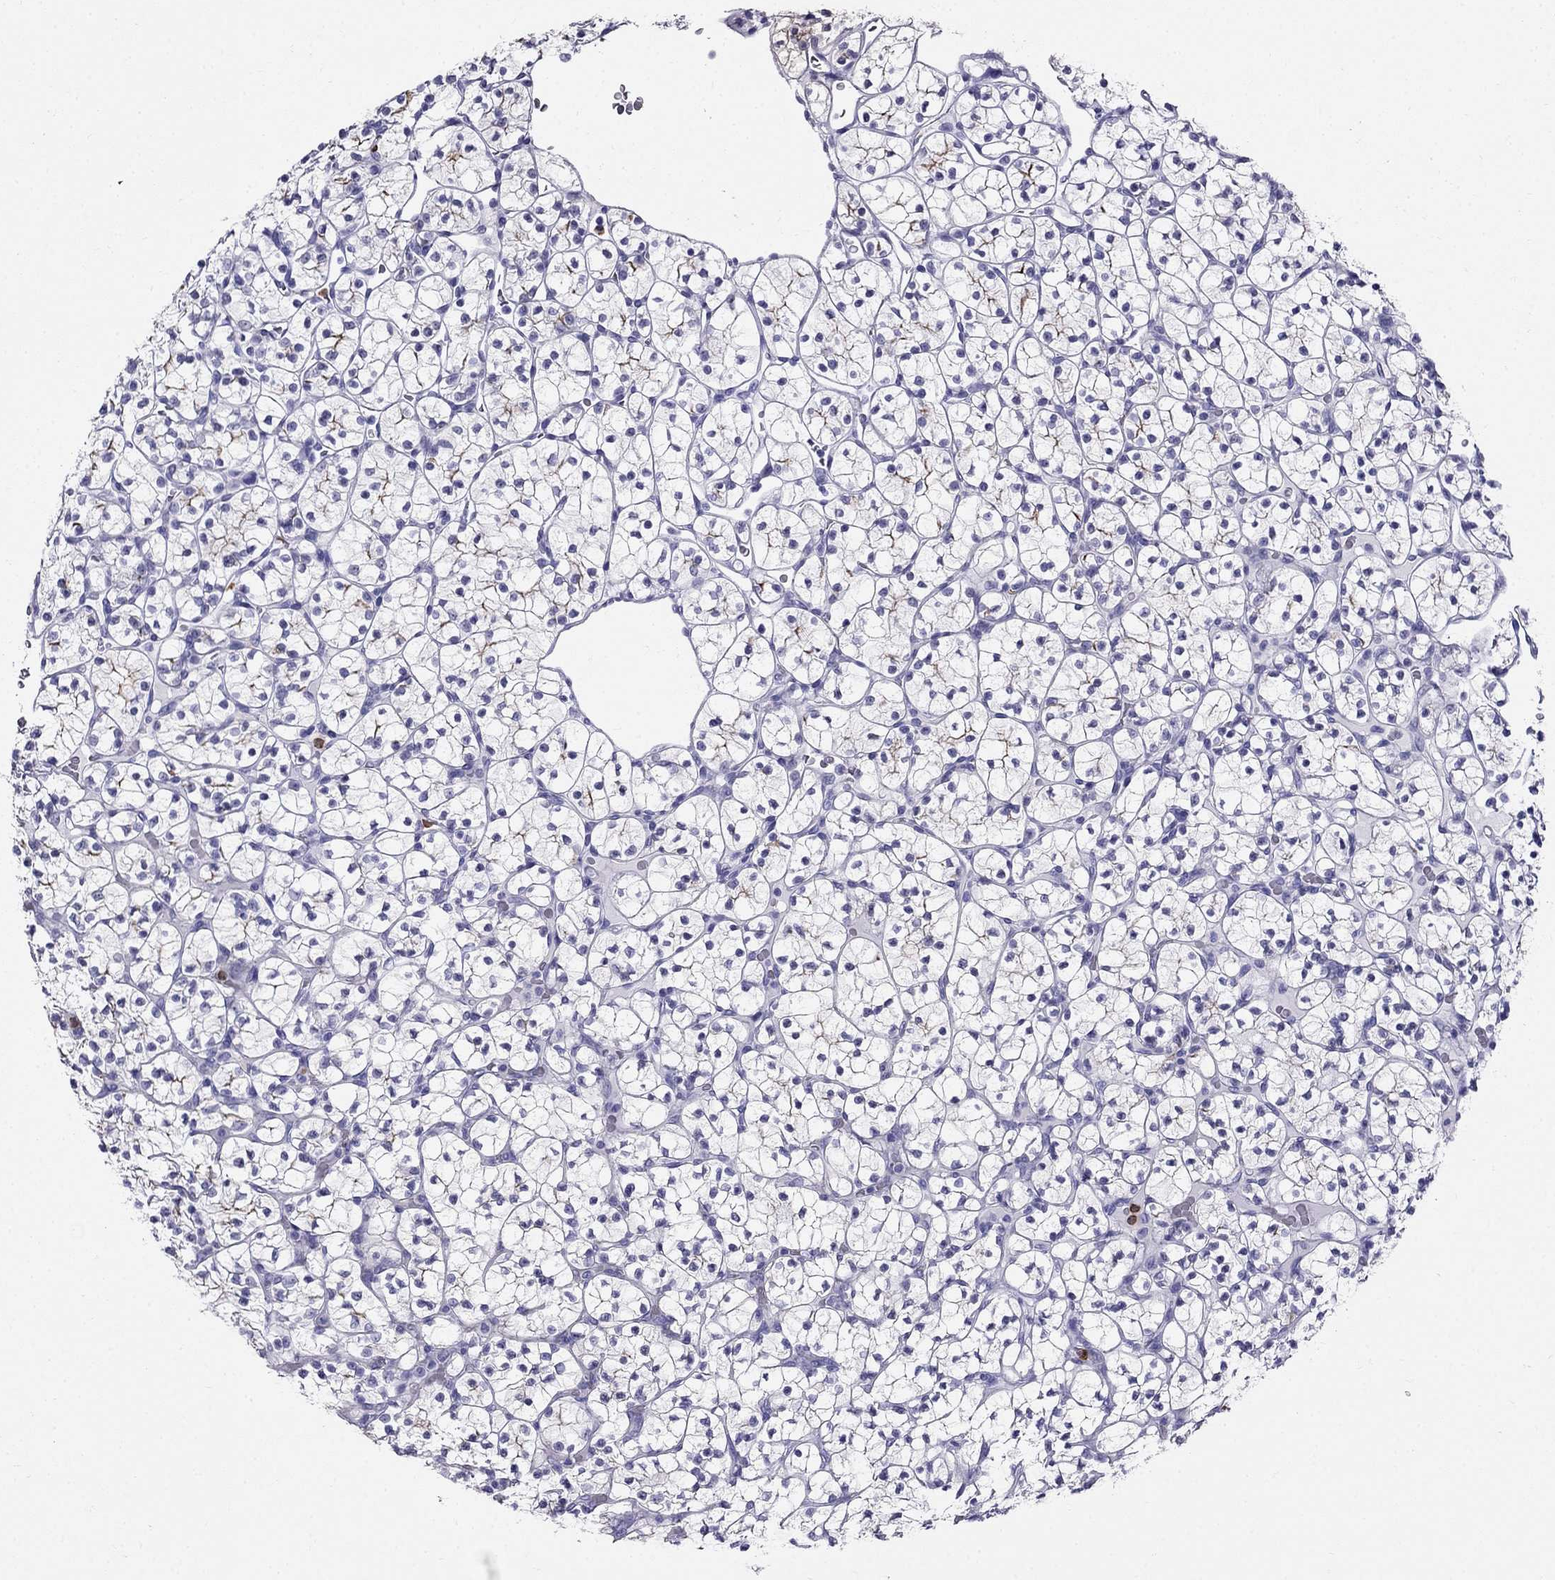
{"staining": {"intensity": "negative", "quantity": "none", "location": "none"}, "tissue": "renal cancer", "cell_type": "Tumor cells", "image_type": "cancer", "snomed": [{"axis": "morphology", "description": "Adenocarcinoma, NOS"}, {"axis": "topography", "description": "Kidney"}], "caption": "Immunohistochemistry histopathology image of renal adenocarcinoma stained for a protein (brown), which shows no positivity in tumor cells. (DAB immunohistochemistry (IHC) with hematoxylin counter stain).", "gene": "PPP1R36", "patient": {"sex": "female", "age": 89}}